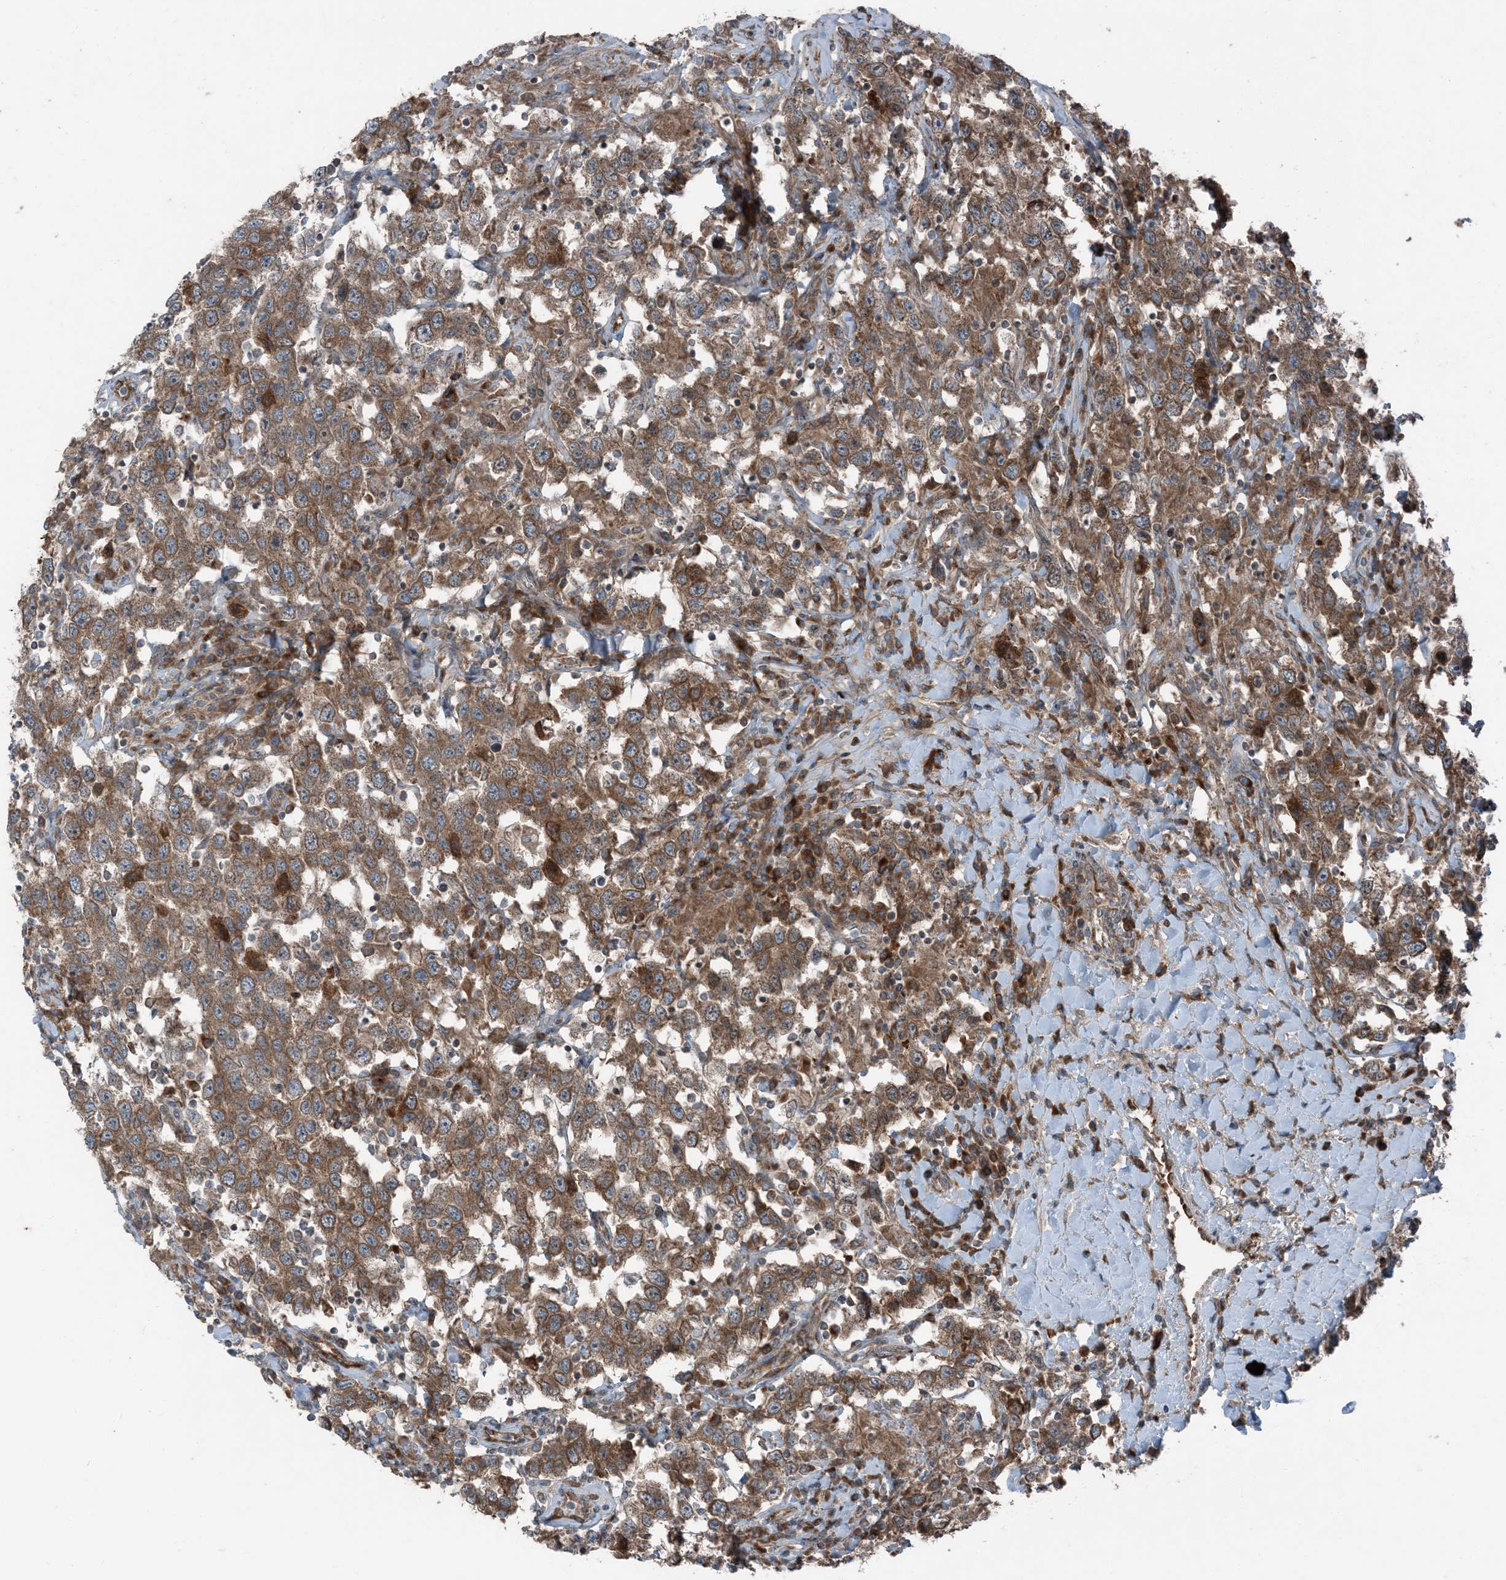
{"staining": {"intensity": "strong", "quantity": ">75%", "location": "cytoplasmic/membranous"}, "tissue": "testis cancer", "cell_type": "Tumor cells", "image_type": "cancer", "snomed": [{"axis": "morphology", "description": "Seminoma, NOS"}, {"axis": "topography", "description": "Testis"}], "caption": "The immunohistochemical stain labels strong cytoplasmic/membranous expression in tumor cells of testis seminoma tissue.", "gene": "RAB3GAP1", "patient": {"sex": "male", "age": 41}}